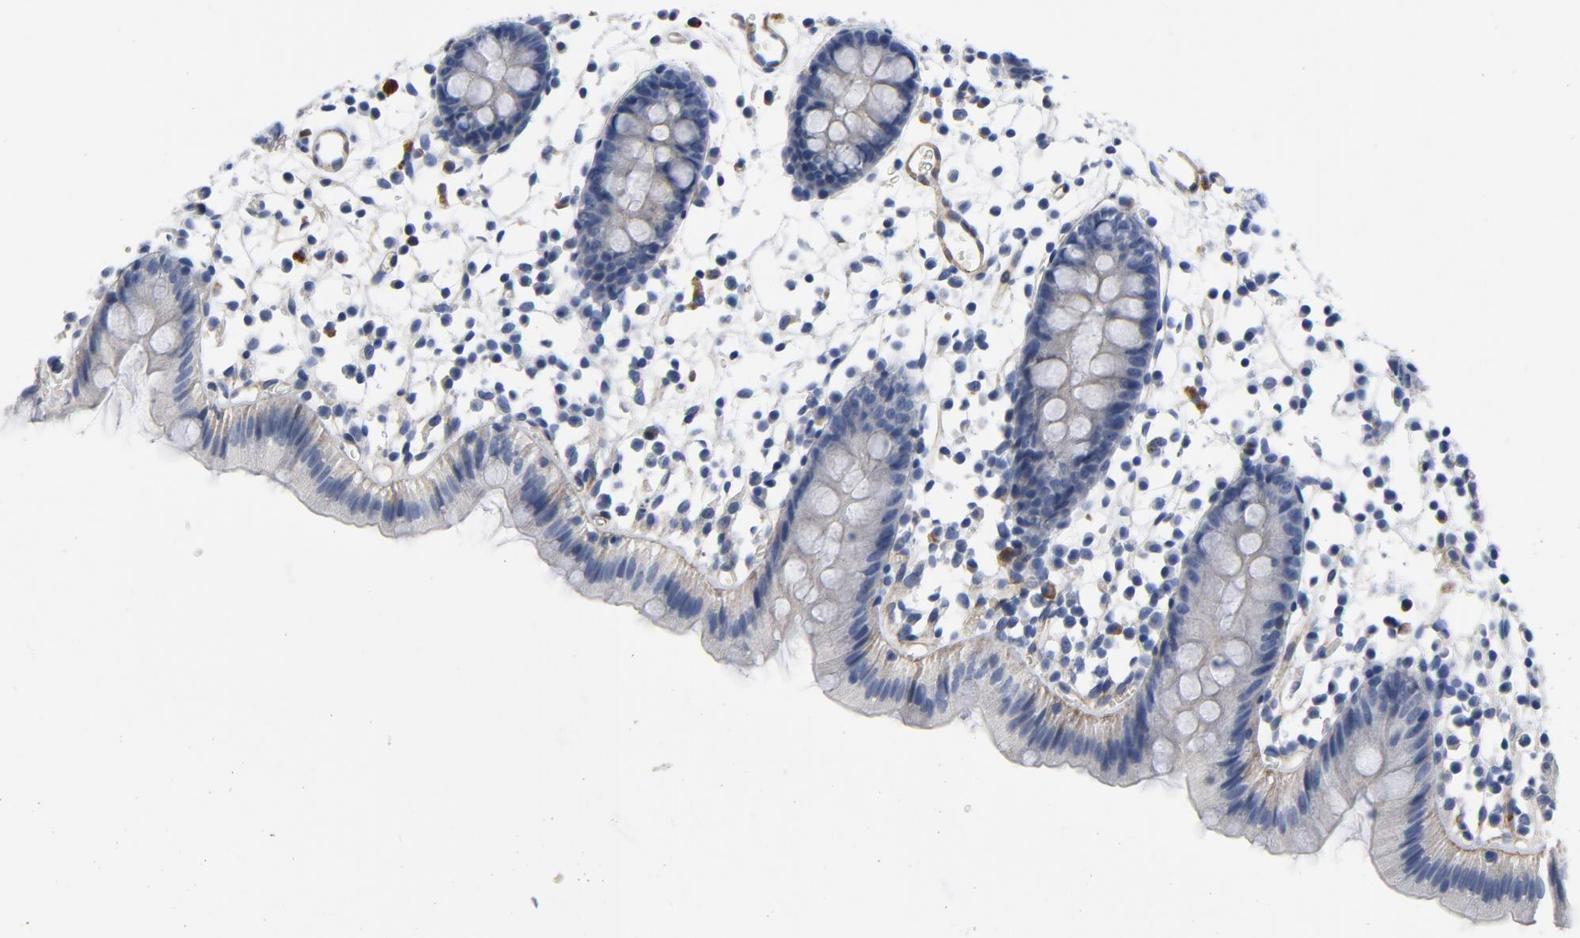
{"staining": {"intensity": "moderate", "quantity": ">75%", "location": "cytoplasmic/membranous"}, "tissue": "colon", "cell_type": "Endothelial cells", "image_type": "normal", "snomed": [{"axis": "morphology", "description": "Normal tissue, NOS"}, {"axis": "topography", "description": "Colon"}], "caption": "Immunohistochemistry (IHC) of benign human colon displays medium levels of moderate cytoplasmic/membranous staining in about >75% of endothelial cells. Using DAB (brown) and hematoxylin (blue) stains, captured at high magnification using brightfield microscopy.", "gene": "LAMC1", "patient": {"sex": "male", "age": 14}}